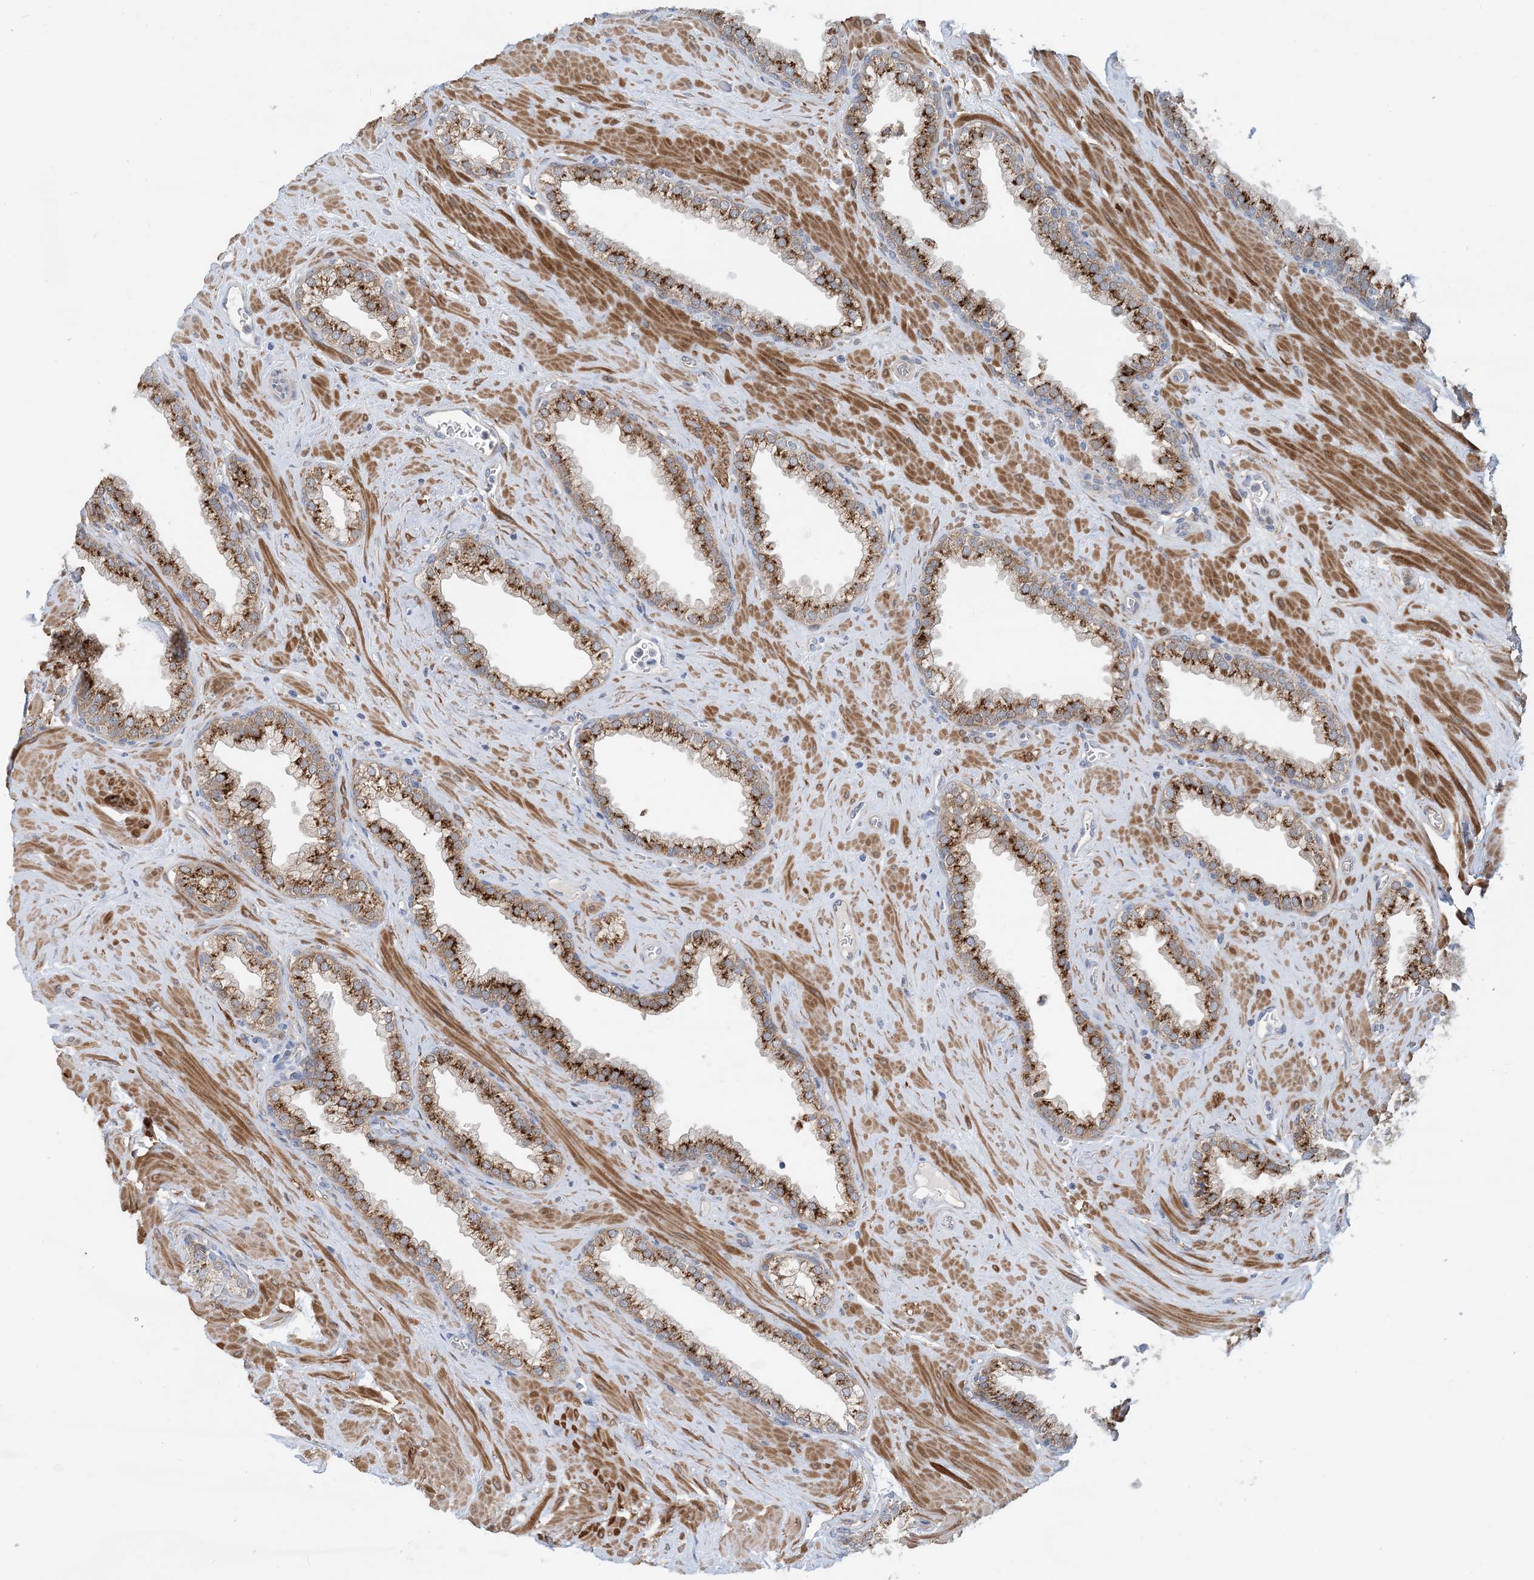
{"staining": {"intensity": "moderate", "quantity": ">75%", "location": "cytoplasmic/membranous"}, "tissue": "prostate", "cell_type": "Glandular cells", "image_type": "normal", "snomed": [{"axis": "morphology", "description": "Normal tissue, NOS"}, {"axis": "morphology", "description": "Urothelial carcinoma, Low grade"}, {"axis": "topography", "description": "Urinary bladder"}, {"axis": "topography", "description": "Prostate"}], "caption": "There is medium levels of moderate cytoplasmic/membranous staining in glandular cells of normal prostate, as demonstrated by immunohistochemical staining (brown color).", "gene": "EIF2A", "patient": {"sex": "male", "age": 60}}